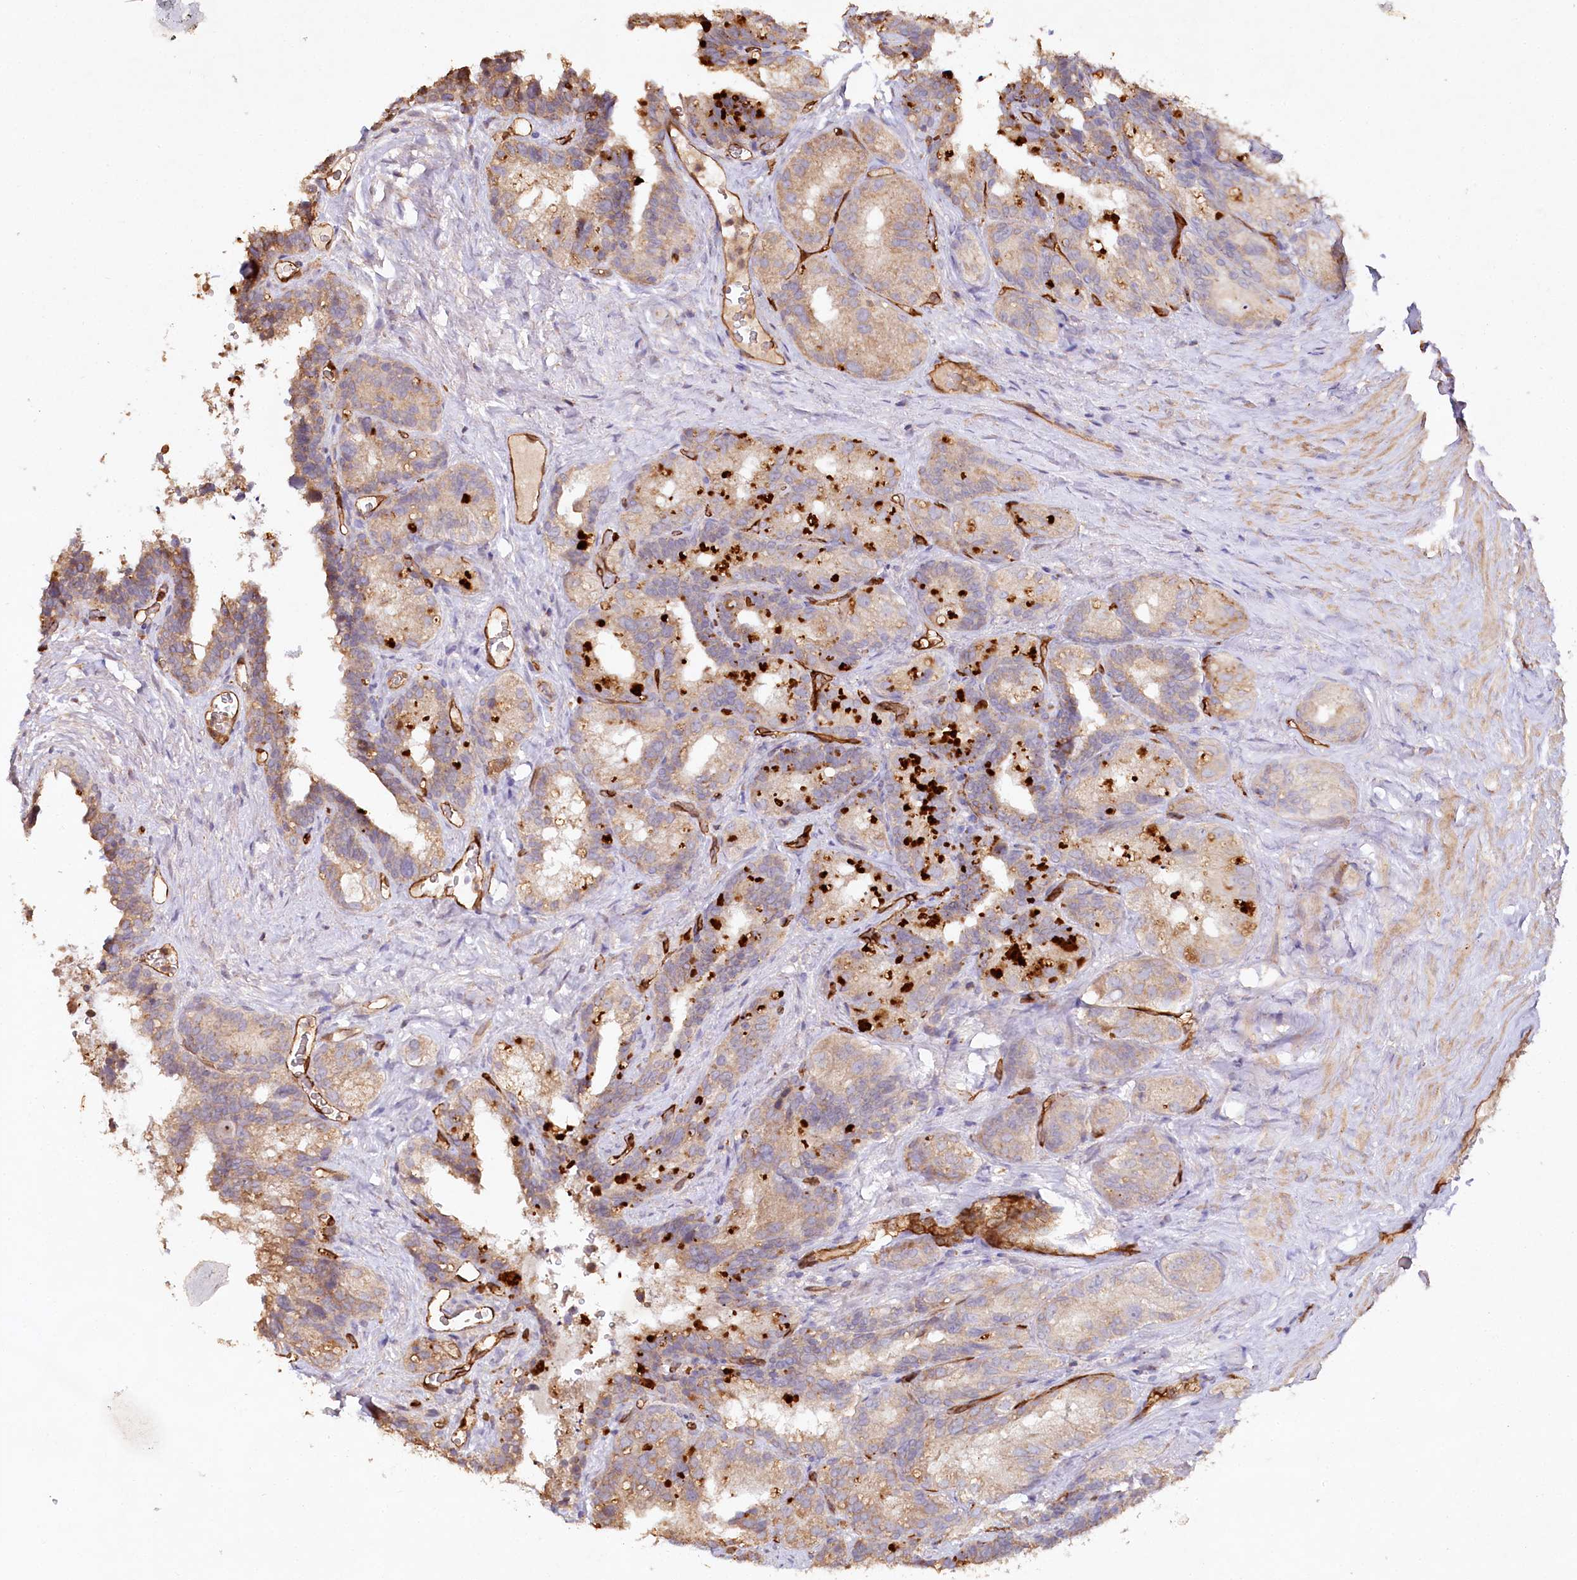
{"staining": {"intensity": "moderate", "quantity": "25%-75%", "location": "cytoplasmic/membranous"}, "tissue": "seminal vesicle", "cell_type": "Glandular cells", "image_type": "normal", "snomed": [{"axis": "morphology", "description": "Normal tissue, NOS"}, {"axis": "topography", "description": "Seminal veicle"}], "caption": "The image shows staining of normal seminal vesicle, revealing moderate cytoplasmic/membranous protein staining (brown color) within glandular cells. The protein of interest is stained brown, and the nuclei are stained in blue (DAB IHC with brightfield microscopy, high magnification).", "gene": "RBP5", "patient": {"sex": "male", "age": 60}}